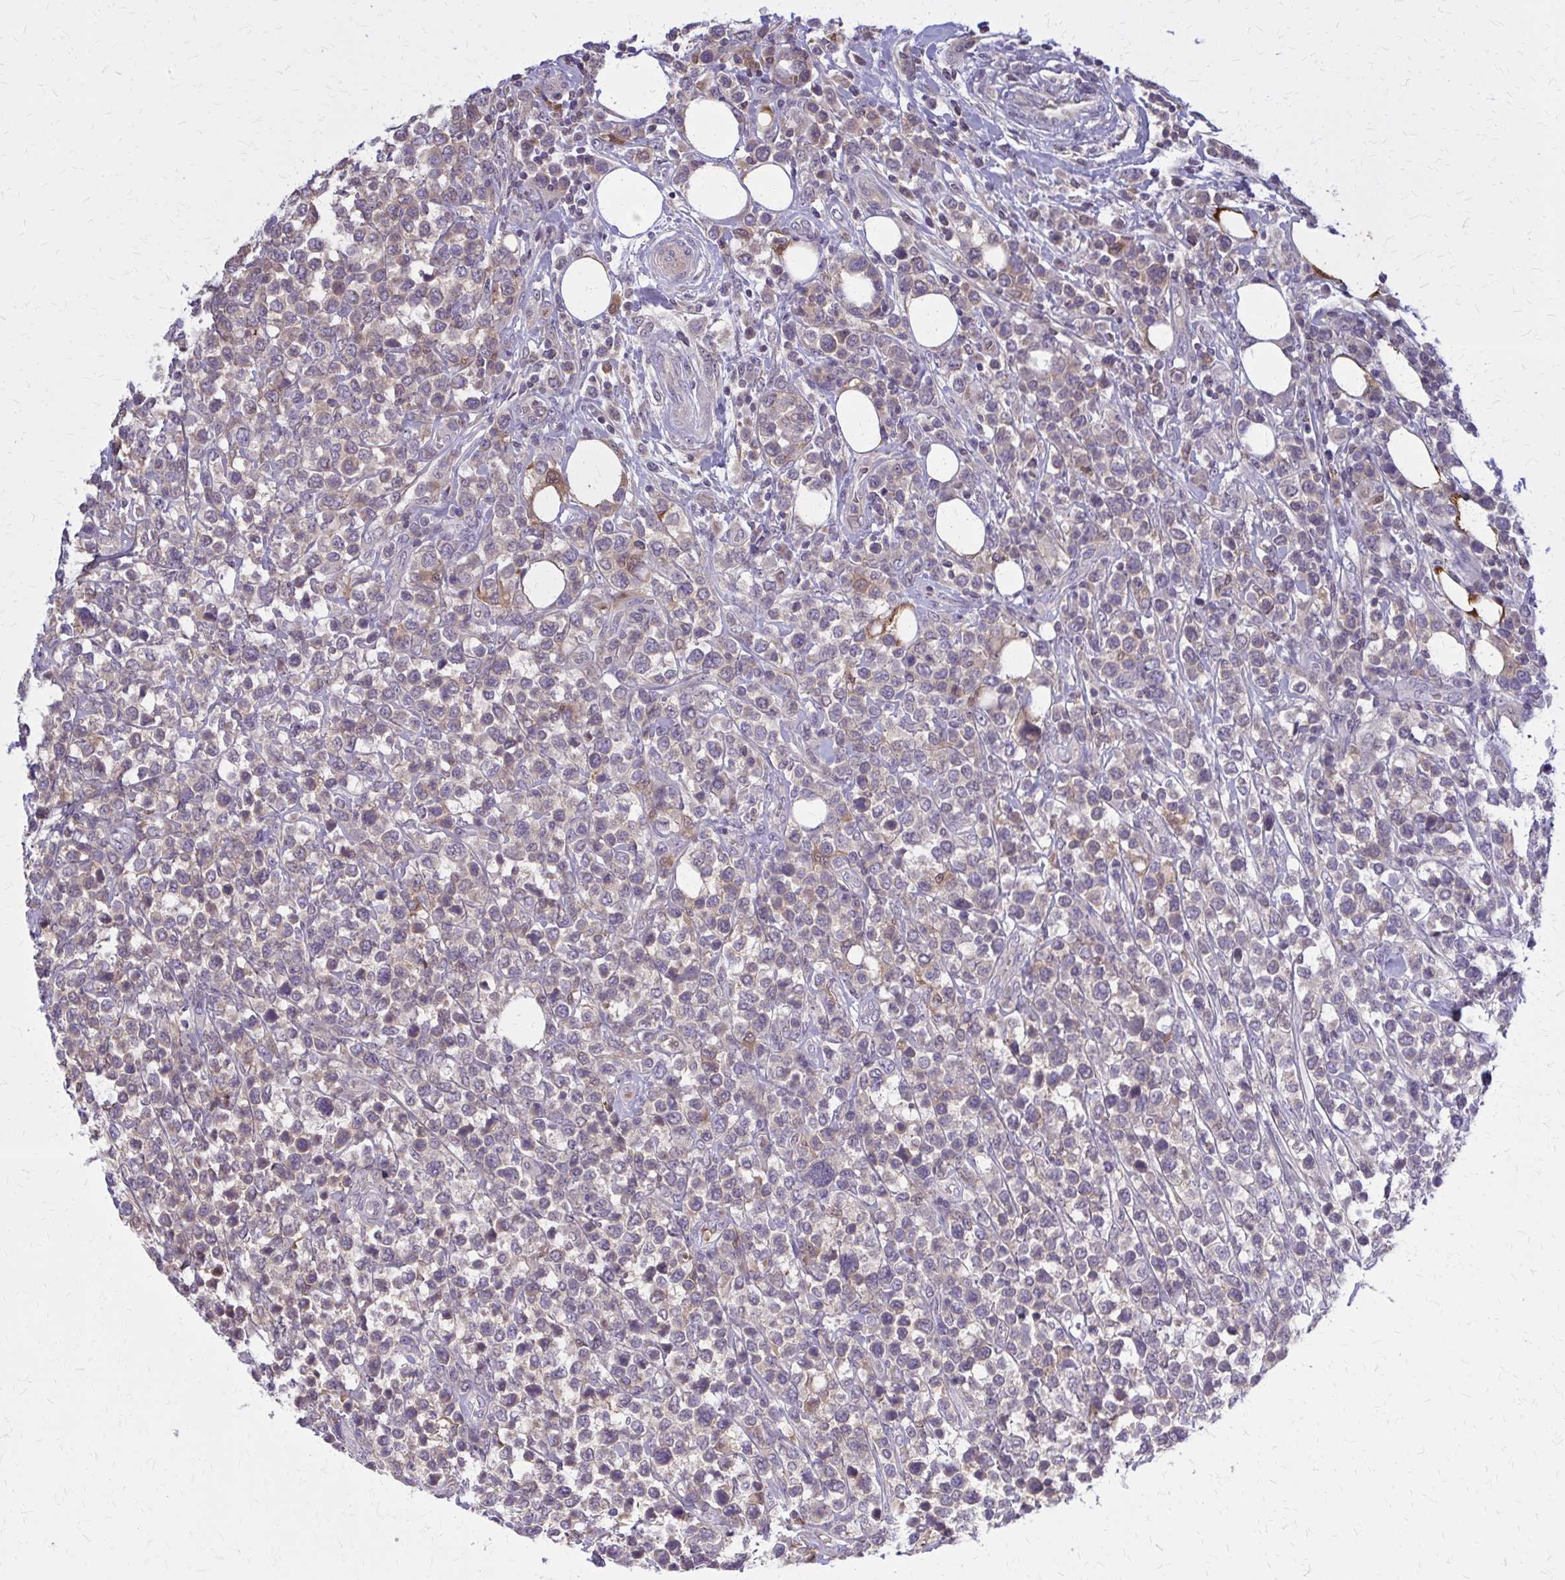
{"staining": {"intensity": "weak", "quantity": "<25%", "location": "cytoplasmic/membranous"}, "tissue": "lymphoma", "cell_type": "Tumor cells", "image_type": "cancer", "snomed": [{"axis": "morphology", "description": "Malignant lymphoma, non-Hodgkin's type, High grade"}, {"axis": "topography", "description": "Soft tissue"}], "caption": "Human lymphoma stained for a protein using immunohistochemistry reveals no staining in tumor cells.", "gene": "DBI", "patient": {"sex": "female", "age": 56}}